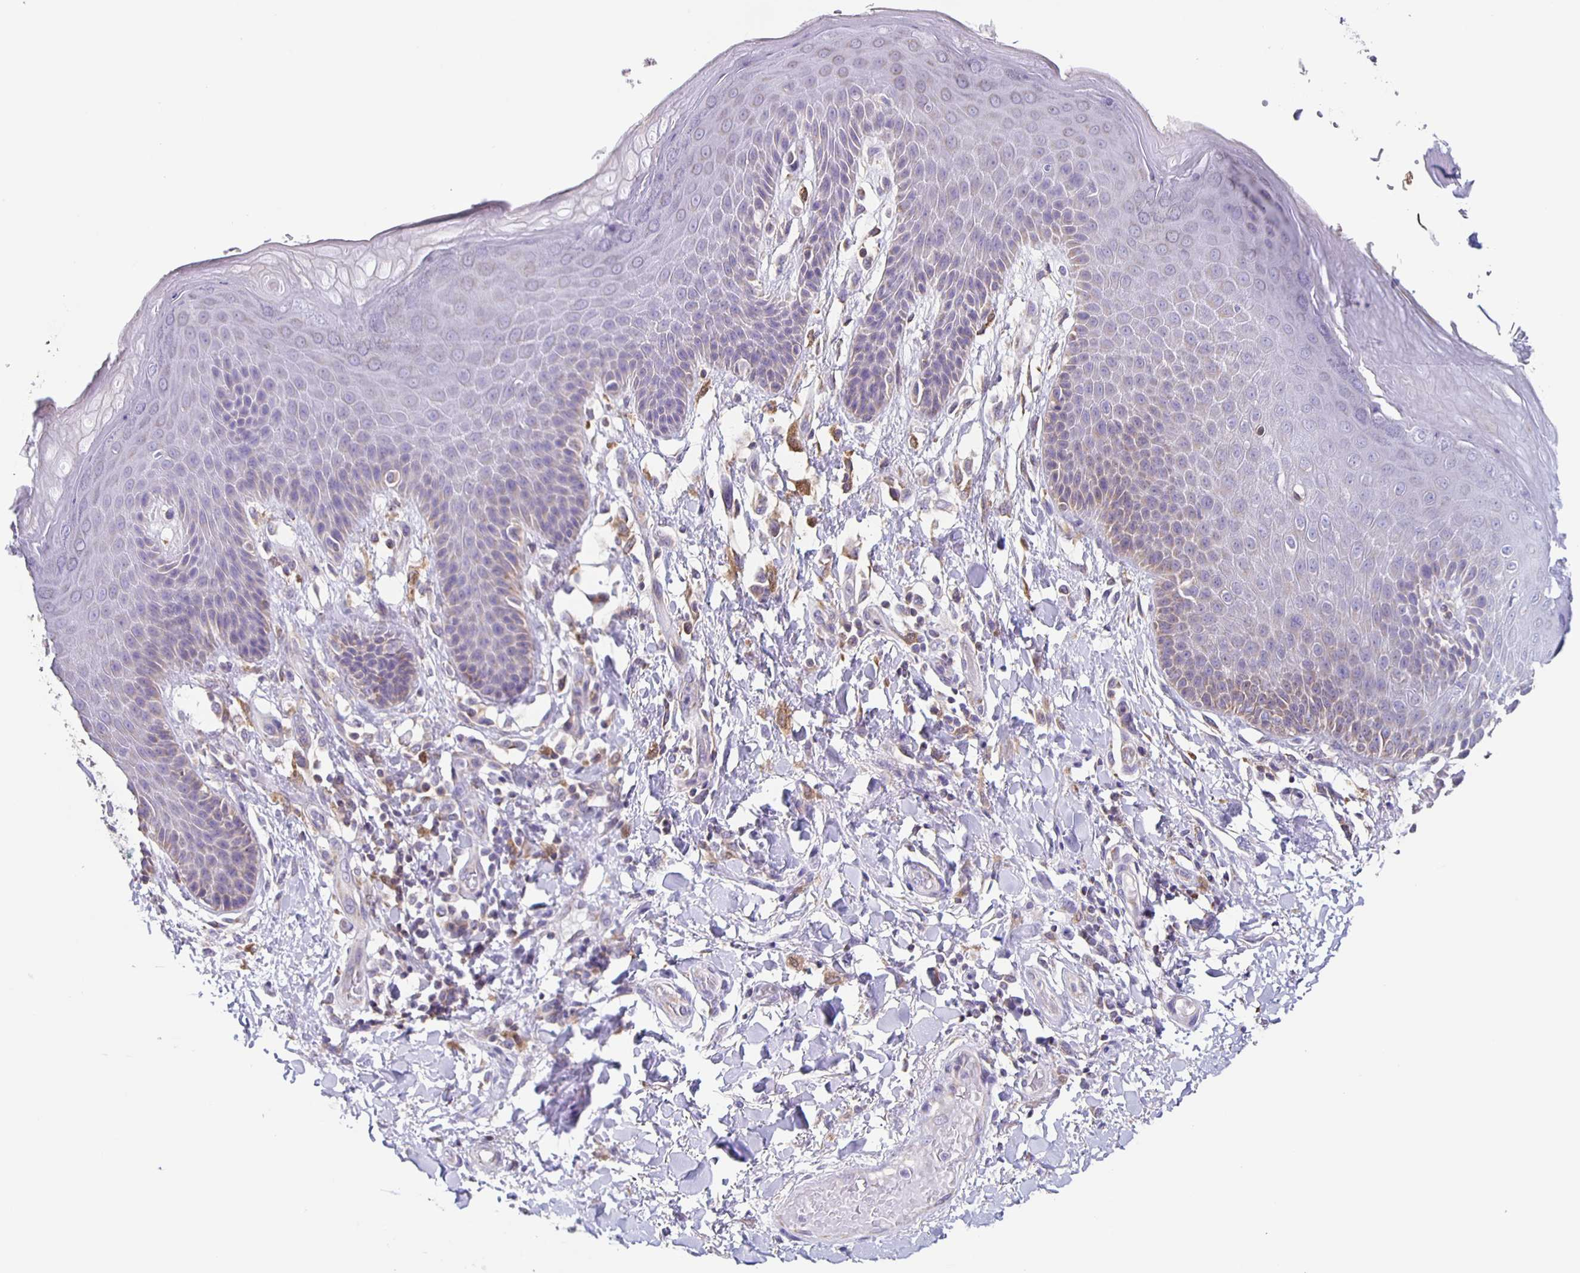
{"staining": {"intensity": "negative", "quantity": "none", "location": "none"}, "tissue": "skin", "cell_type": "Epidermal cells", "image_type": "normal", "snomed": [{"axis": "morphology", "description": "Normal tissue, NOS"}, {"axis": "topography", "description": "Anal"}, {"axis": "topography", "description": "Peripheral nerve tissue"}], "caption": "Immunohistochemistry (IHC) image of benign human skin stained for a protein (brown), which shows no expression in epidermal cells.", "gene": "TPPP", "patient": {"sex": "male", "age": 51}}